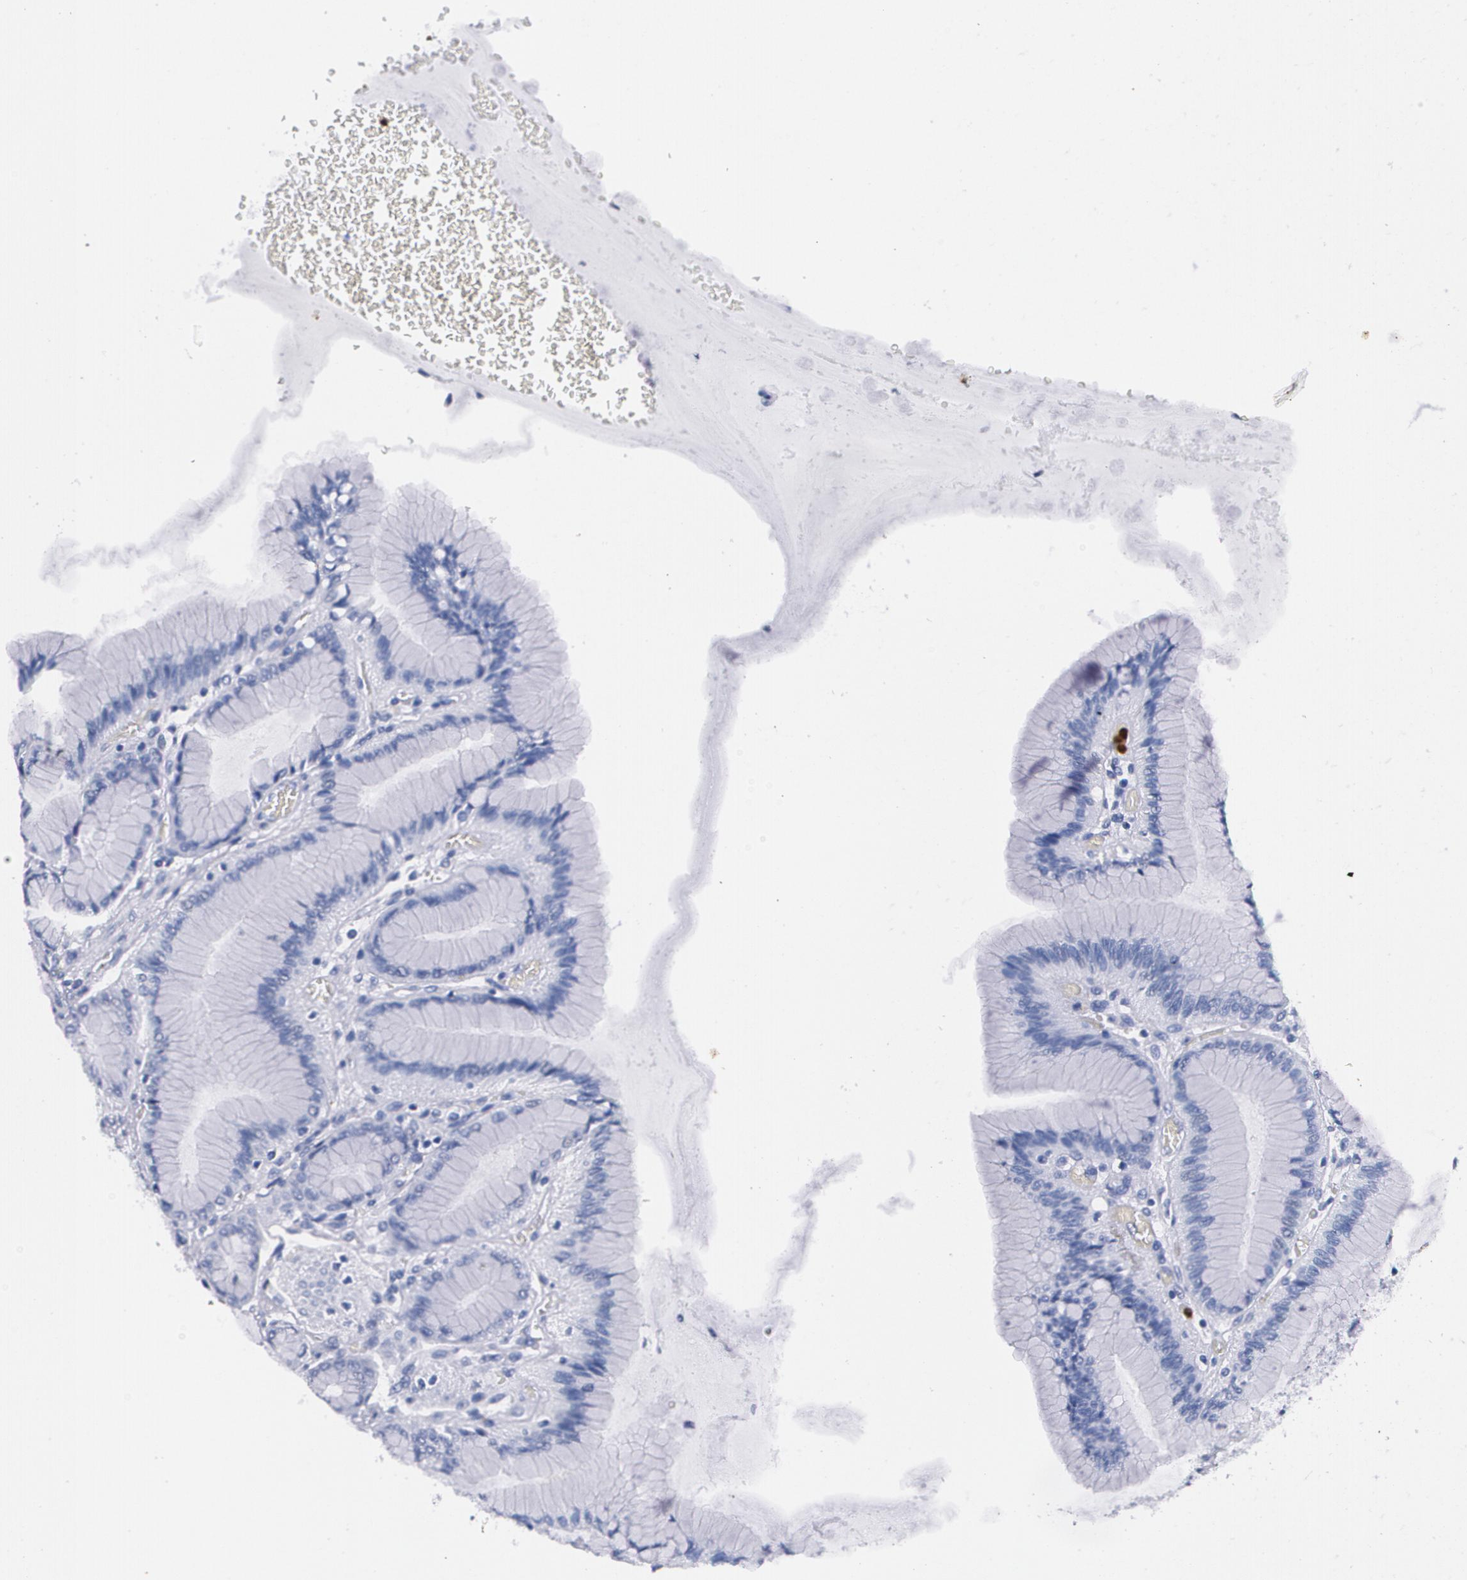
{"staining": {"intensity": "negative", "quantity": "none", "location": "none"}, "tissue": "stomach", "cell_type": "Glandular cells", "image_type": "normal", "snomed": [{"axis": "morphology", "description": "Normal tissue, NOS"}, {"axis": "morphology", "description": "Adenocarcinoma, NOS"}, {"axis": "topography", "description": "Stomach"}, {"axis": "topography", "description": "Stomach, lower"}], "caption": "Immunohistochemistry (IHC) photomicrograph of unremarkable human stomach stained for a protein (brown), which exhibits no staining in glandular cells.", "gene": "S100A8", "patient": {"sex": "female", "age": 65}}